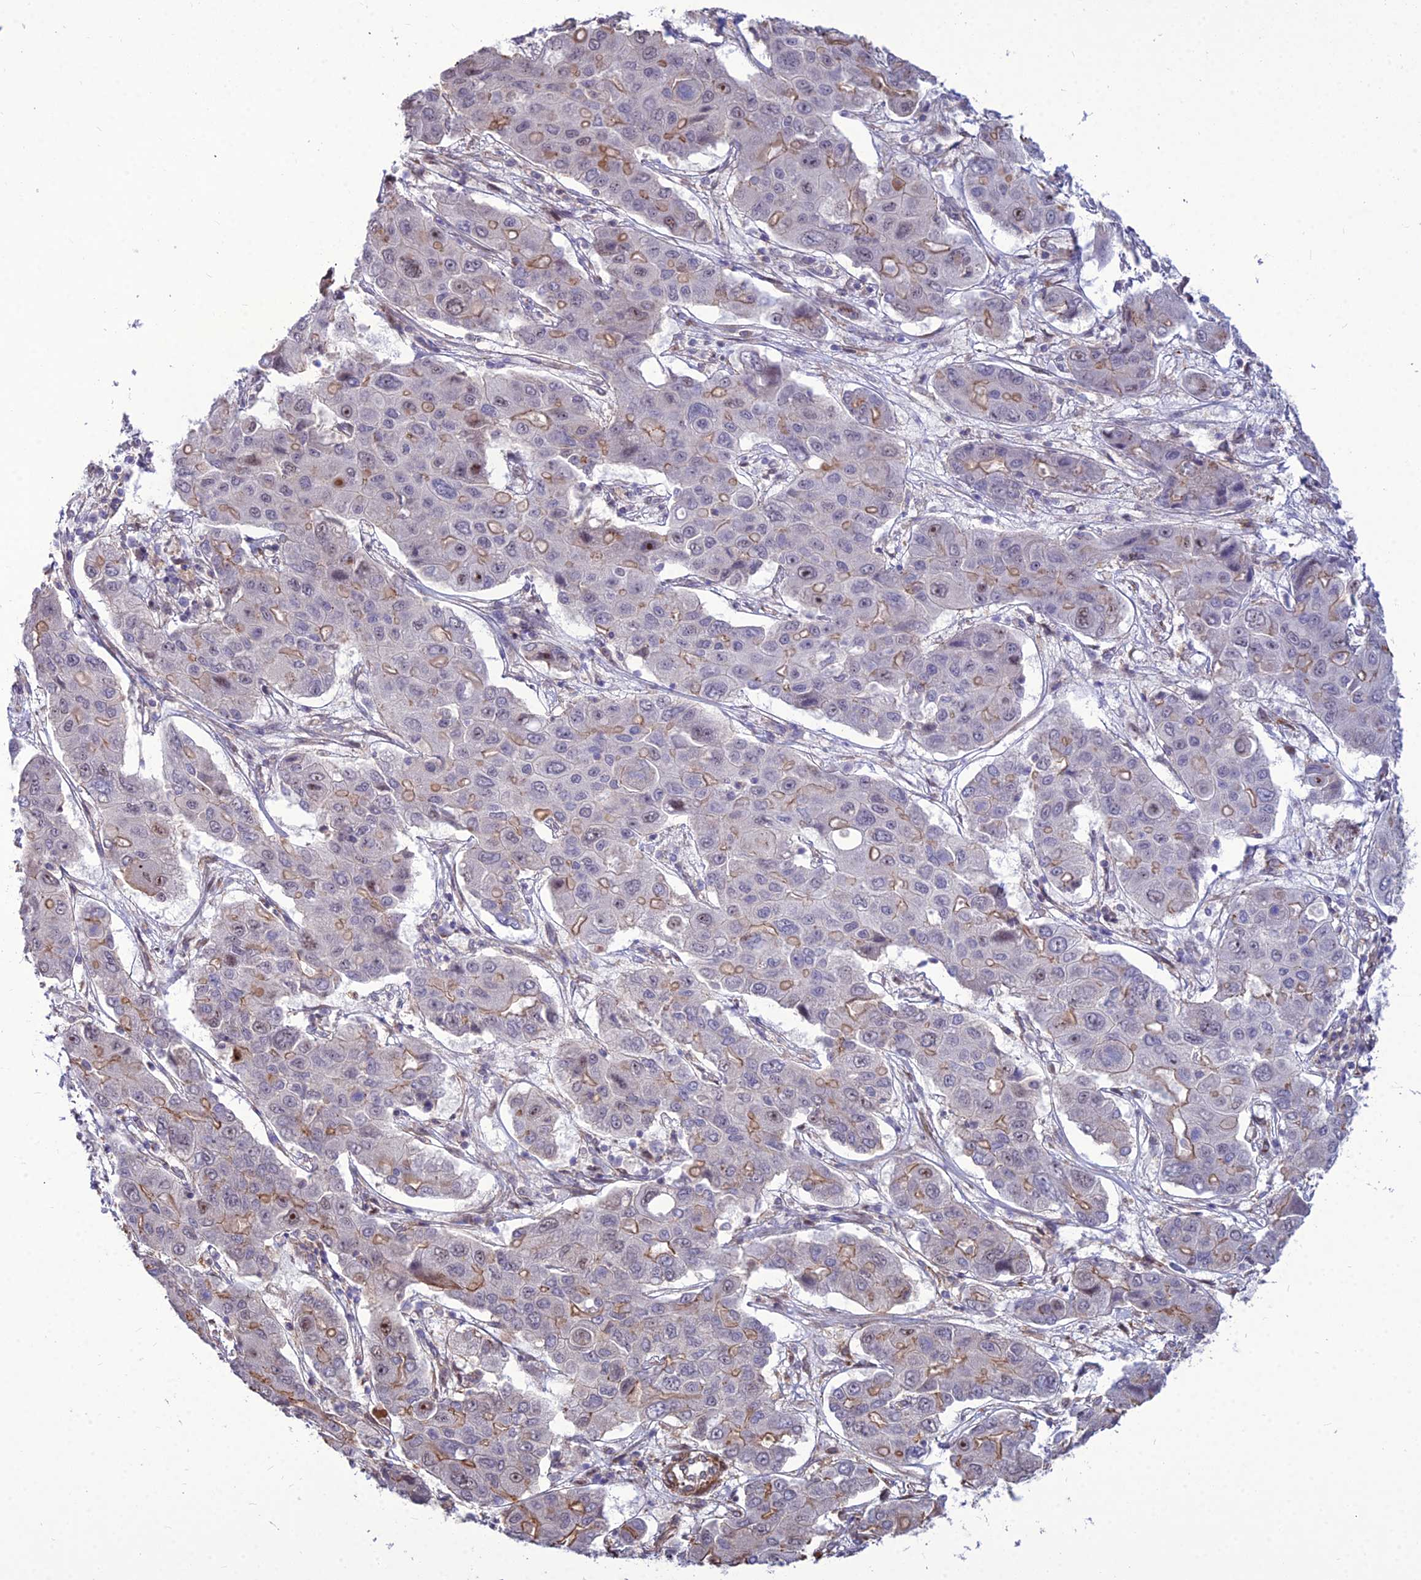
{"staining": {"intensity": "moderate", "quantity": "<25%", "location": "cytoplasmic/membranous"}, "tissue": "liver cancer", "cell_type": "Tumor cells", "image_type": "cancer", "snomed": [{"axis": "morphology", "description": "Cholangiocarcinoma"}, {"axis": "topography", "description": "Liver"}], "caption": "Immunohistochemistry (IHC) photomicrograph of neoplastic tissue: liver cancer (cholangiocarcinoma) stained using IHC demonstrates low levels of moderate protein expression localized specifically in the cytoplasmic/membranous of tumor cells, appearing as a cytoplasmic/membranous brown color.", "gene": "TSPYL2", "patient": {"sex": "male", "age": 67}}